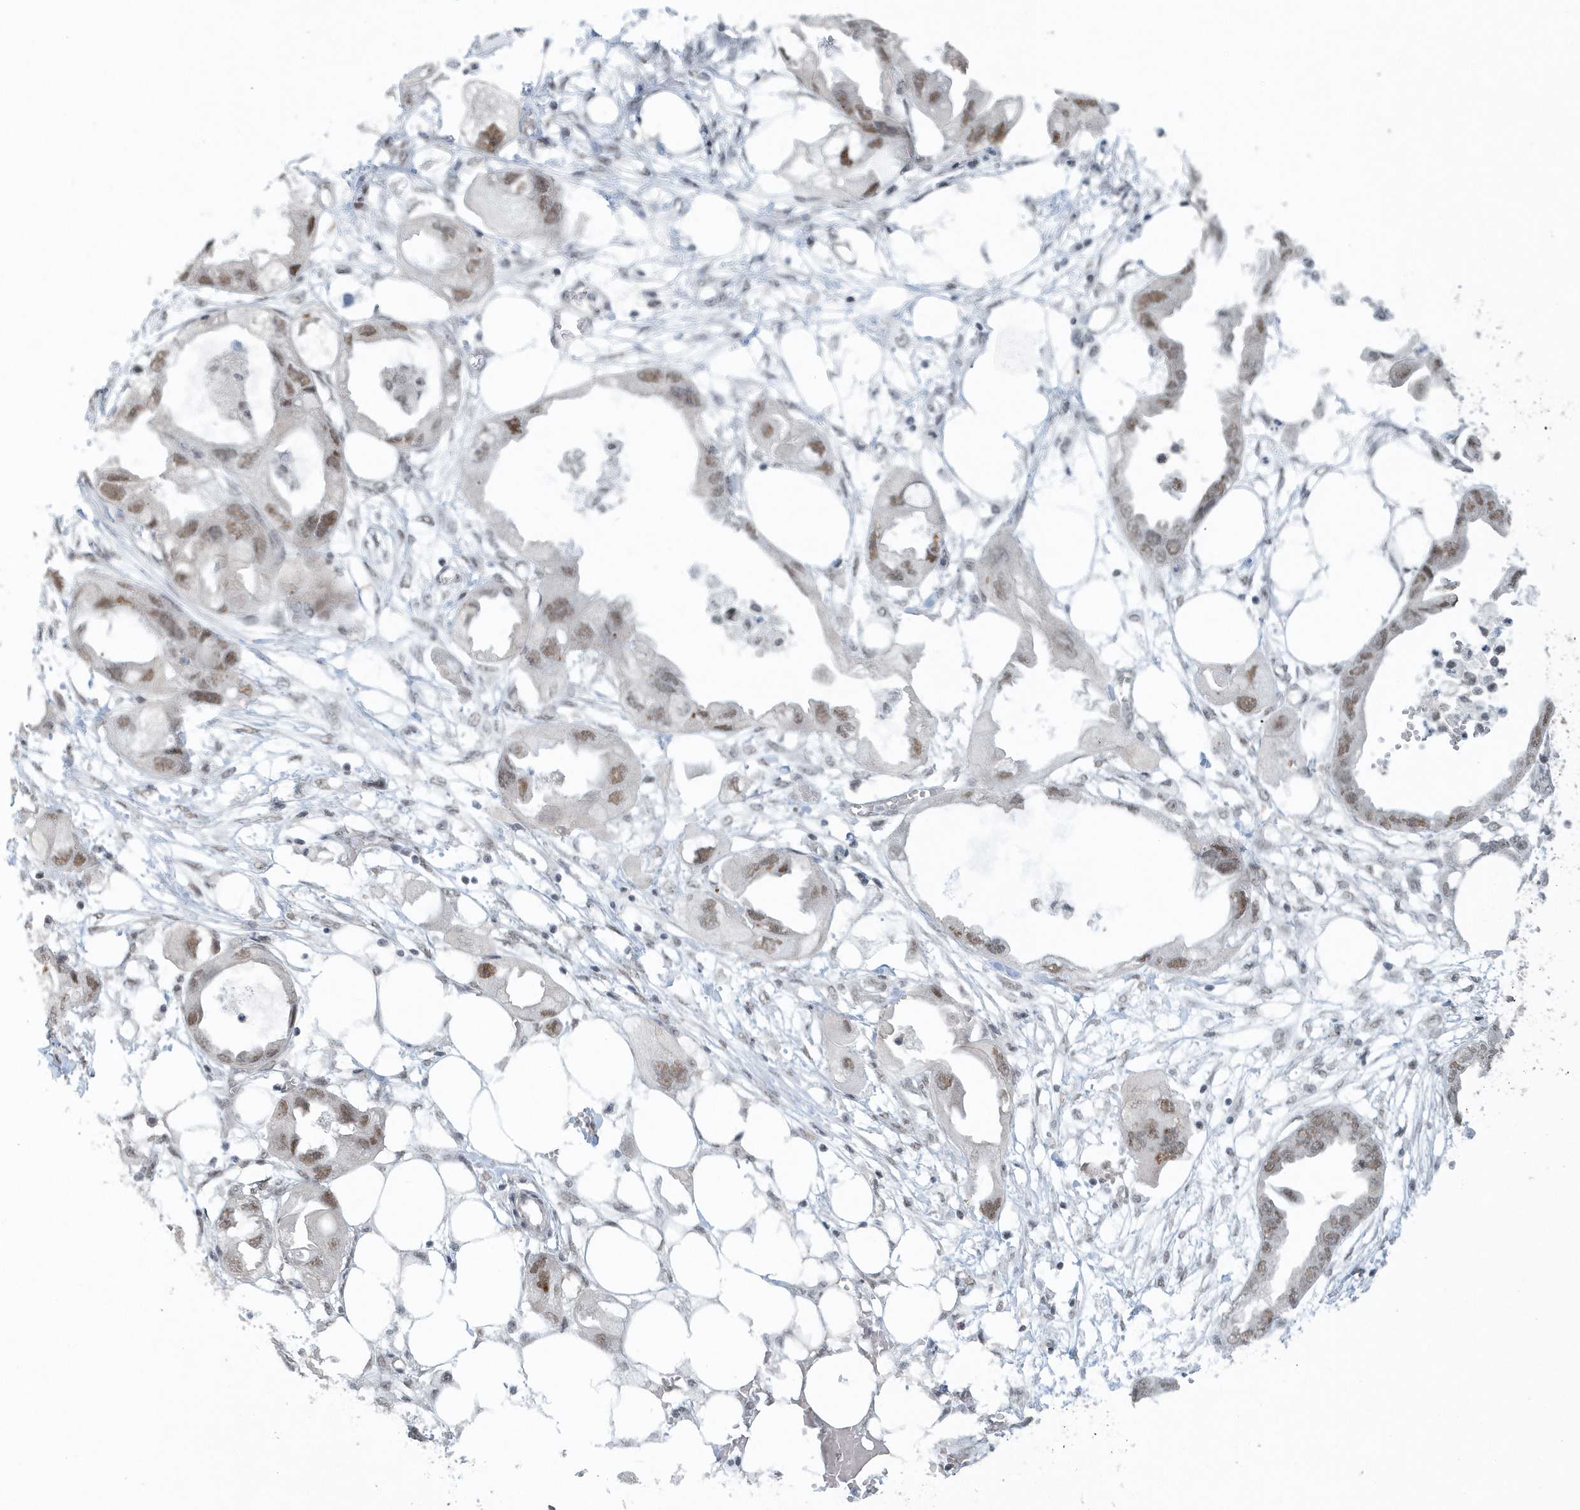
{"staining": {"intensity": "moderate", "quantity": "25%-75%", "location": "nuclear"}, "tissue": "endometrial cancer", "cell_type": "Tumor cells", "image_type": "cancer", "snomed": [{"axis": "morphology", "description": "Adenocarcinoma, NOS"}, {"axis": "morphology", "description": "Adenocarcinoma, metastatic, NOS"}, {"axis": "topography", "description": "Adipose tissue"}, {"axis": "topography", "description": "Endometrium"}], "caption": "Immunohistochemistry (IHC) image of neoplastic tissue: human endometrial cancer stained using immunohistochemistry reveals medium levels of moderate protein expression localized specifically in the nuclear of tumor cells, appearing as a nuclear brown color.", "gene": "YTHDC1", "patient": {"sex": "female", "age": 67}}